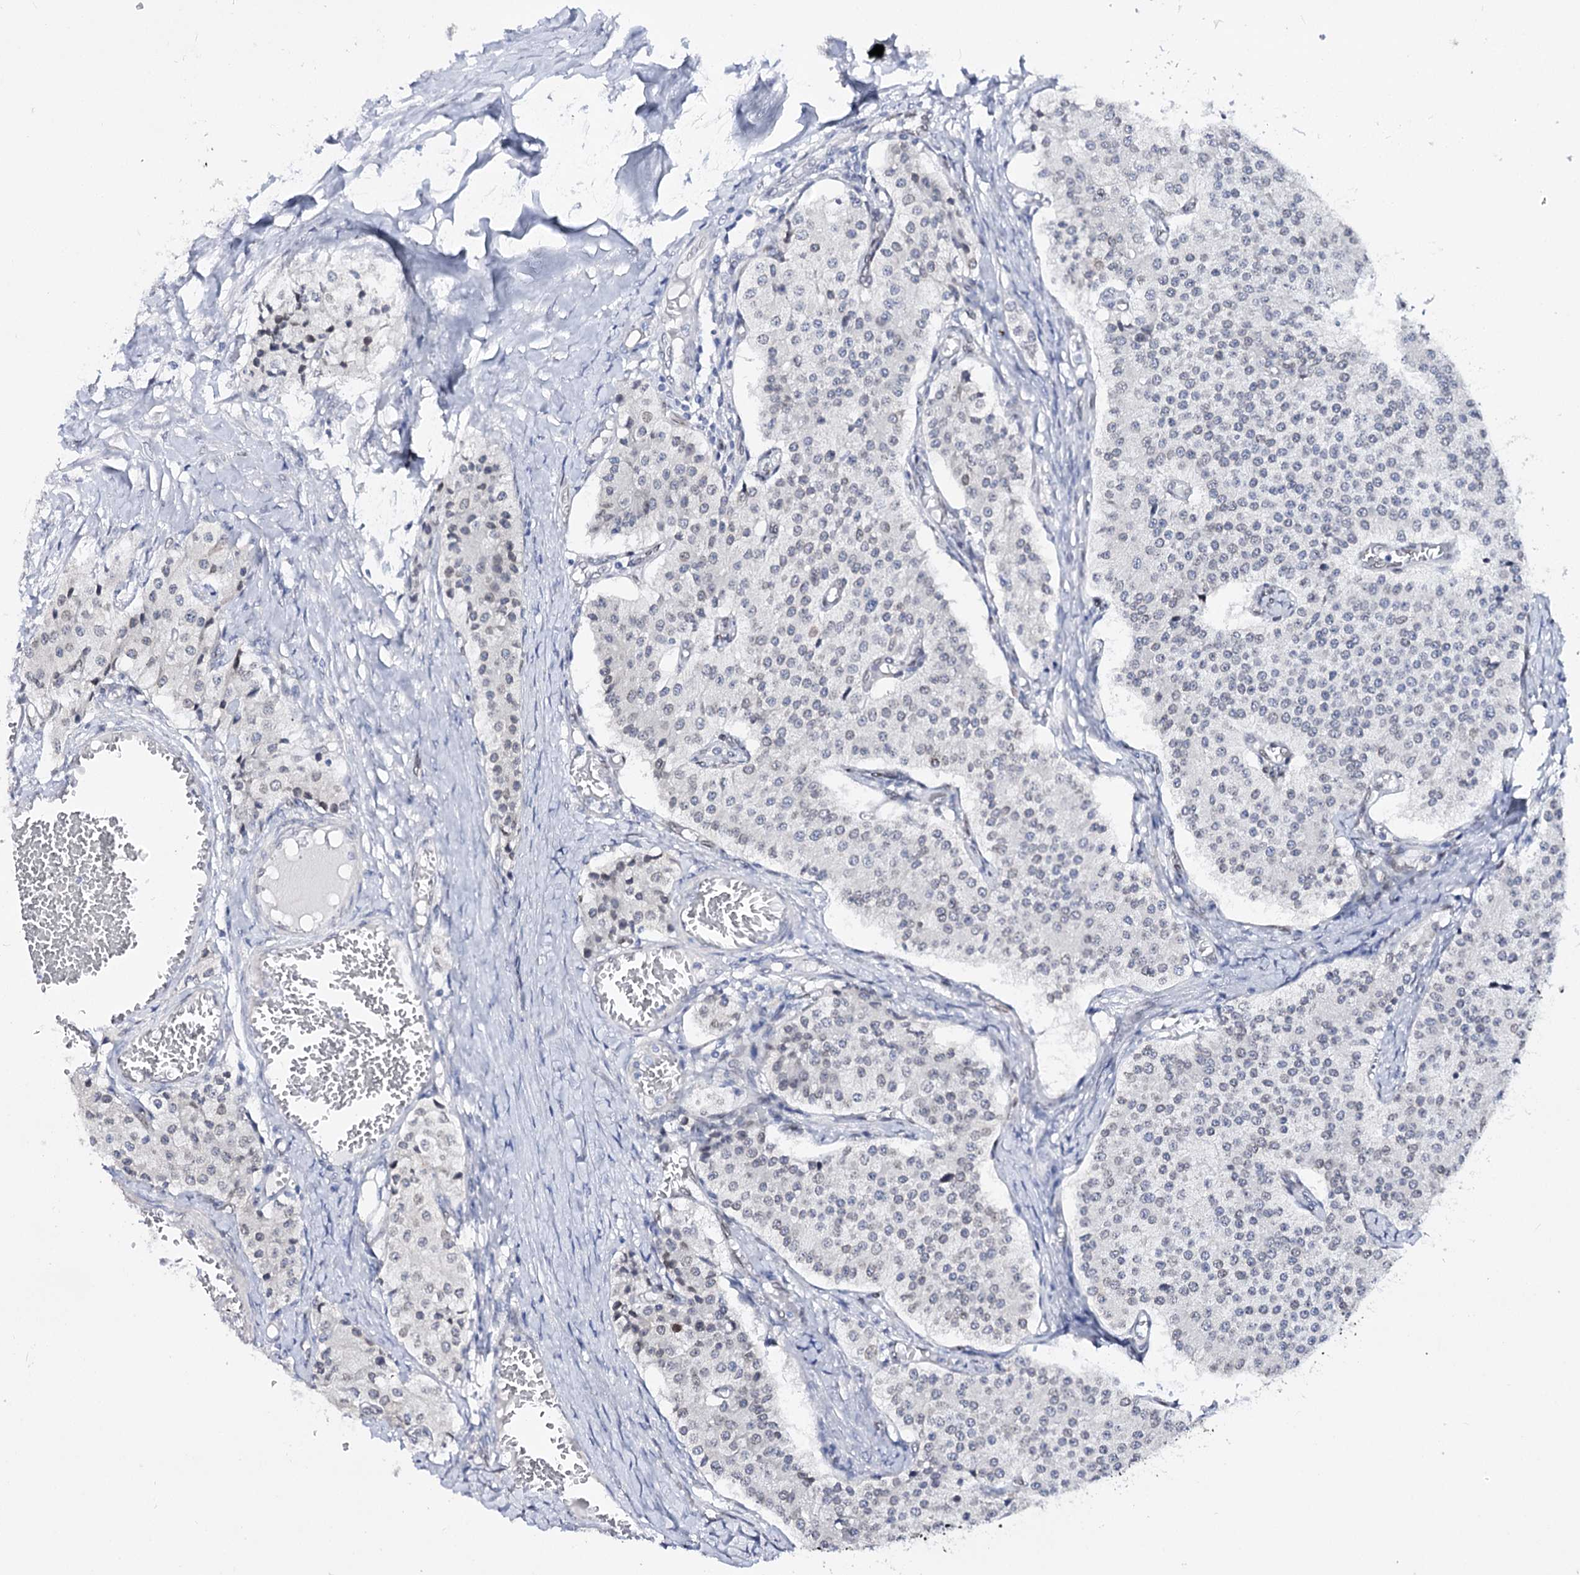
{"staining": {"intensity": "negative", "quantity": "none", "location": "none"}, "tissue": "carcinoid", "cell_type": "Tumor cells", "image_type": "cancer", "snomed": [{"axis": "morphology", "description": "Carcinoid, malignant, NOS"}, {"axis": "topography", "description": "Colon"}], "caption": "Carcinoid was stained to show a protein in brown. There is no significant positivity in tumor cells. (DAB immunohistochemistry (IHC) with hematoxylin counter stain).", "gene": "TMEM201", "patient": {"sex": "female", "age": 52}}